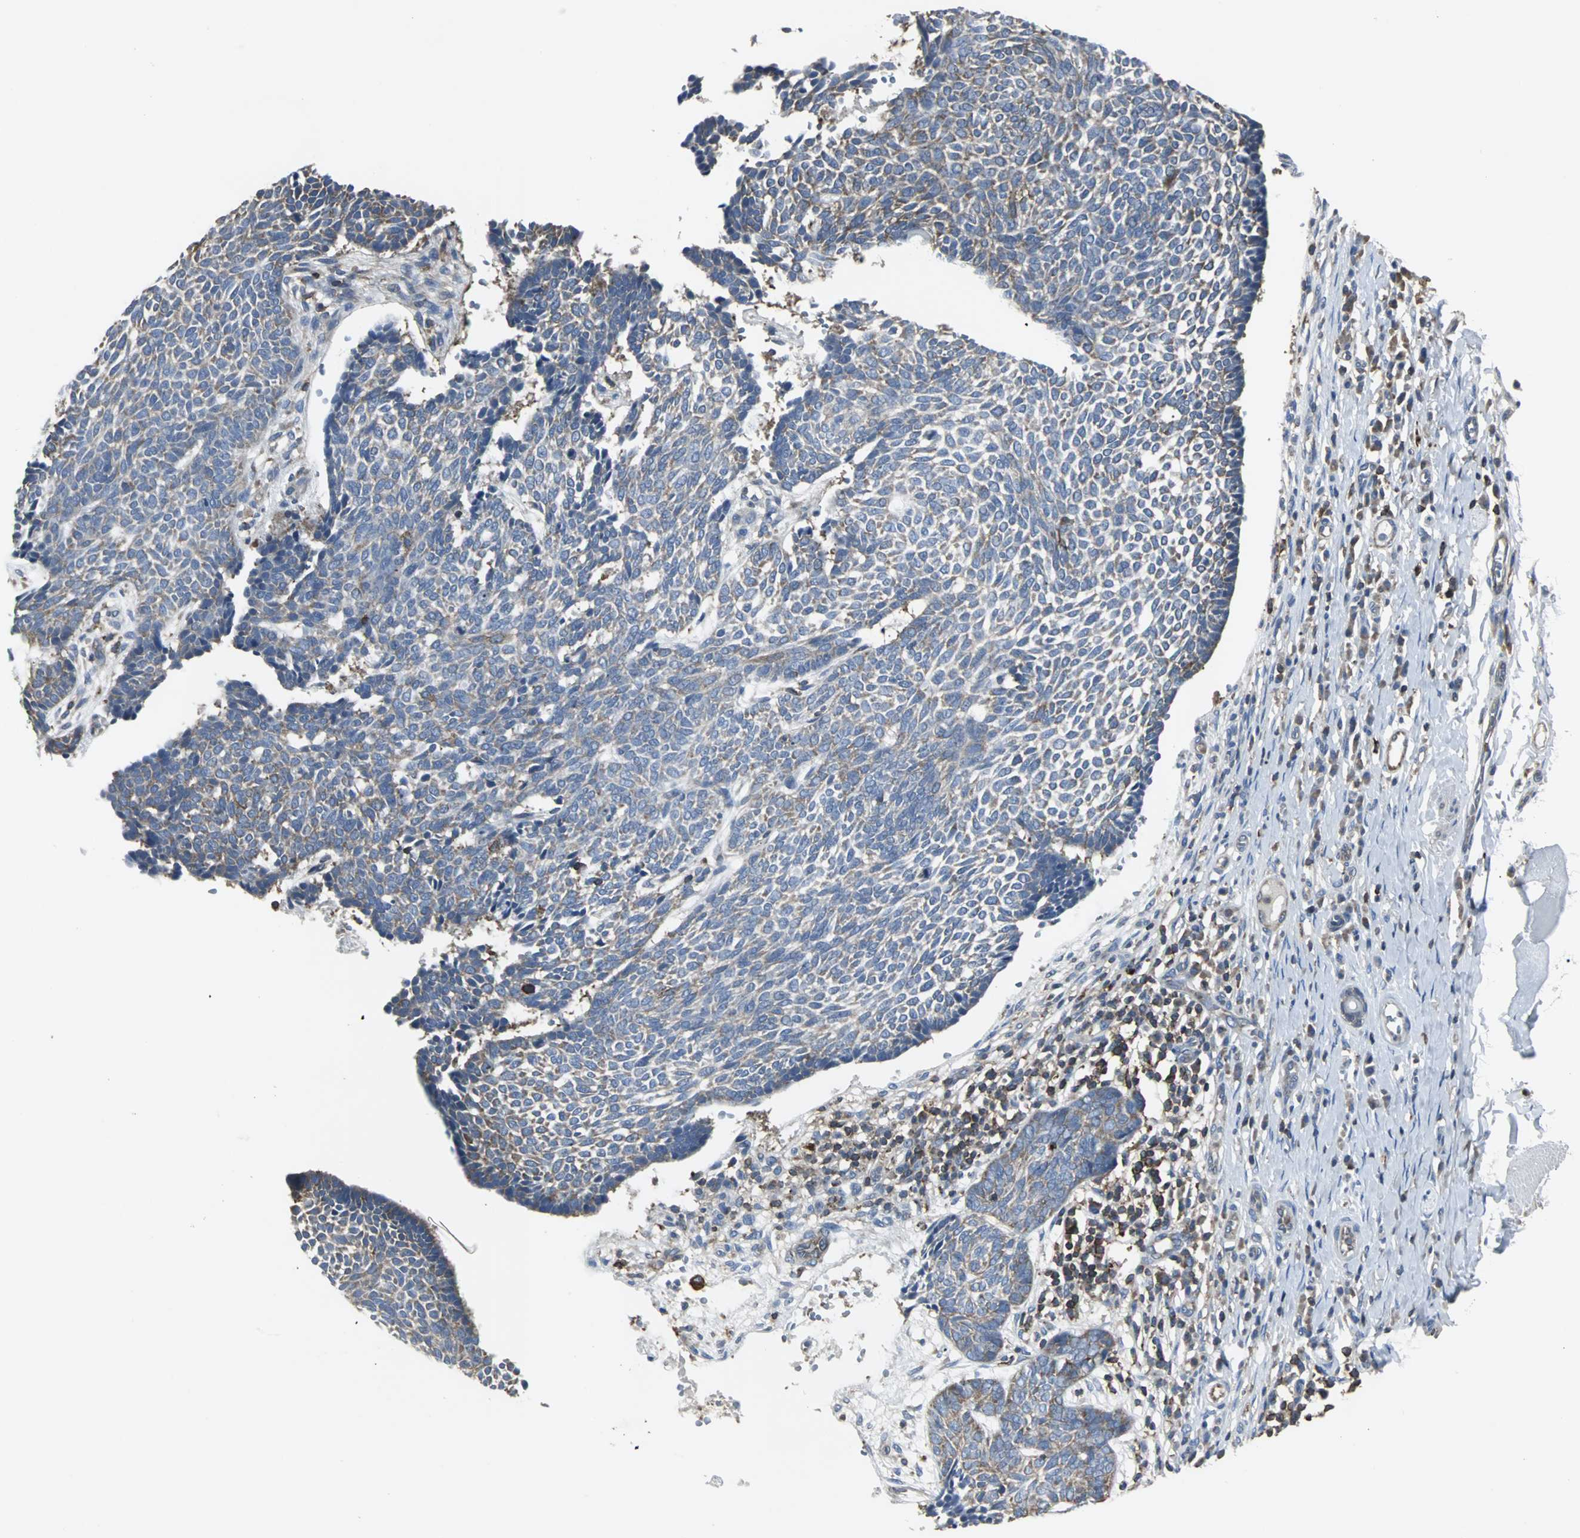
{"staining": {"intensity": "moderate", "quantity": "<25%", "location": "cytoplasmic/membranous"}, "tissue": "skin cancer", "cell_type": "Tumor cells", "image_type": "cancer", "snomed": [{"axis": "morphology", "description": "Normal tissue, NOS"}, {"axis": "morphology", "description": "Basal cell carcinoma"}, {"axis": "topography", "description": "Skin"}], "caption": "DAB immunohistochemical staining of basal cell carcinoma (skin) shows moderate cytoplasmic/membranous protein expression in about <25% of tumor cells.", "gene": "LRRFIP1", "patient": {"sex": "male", "age": 87}}